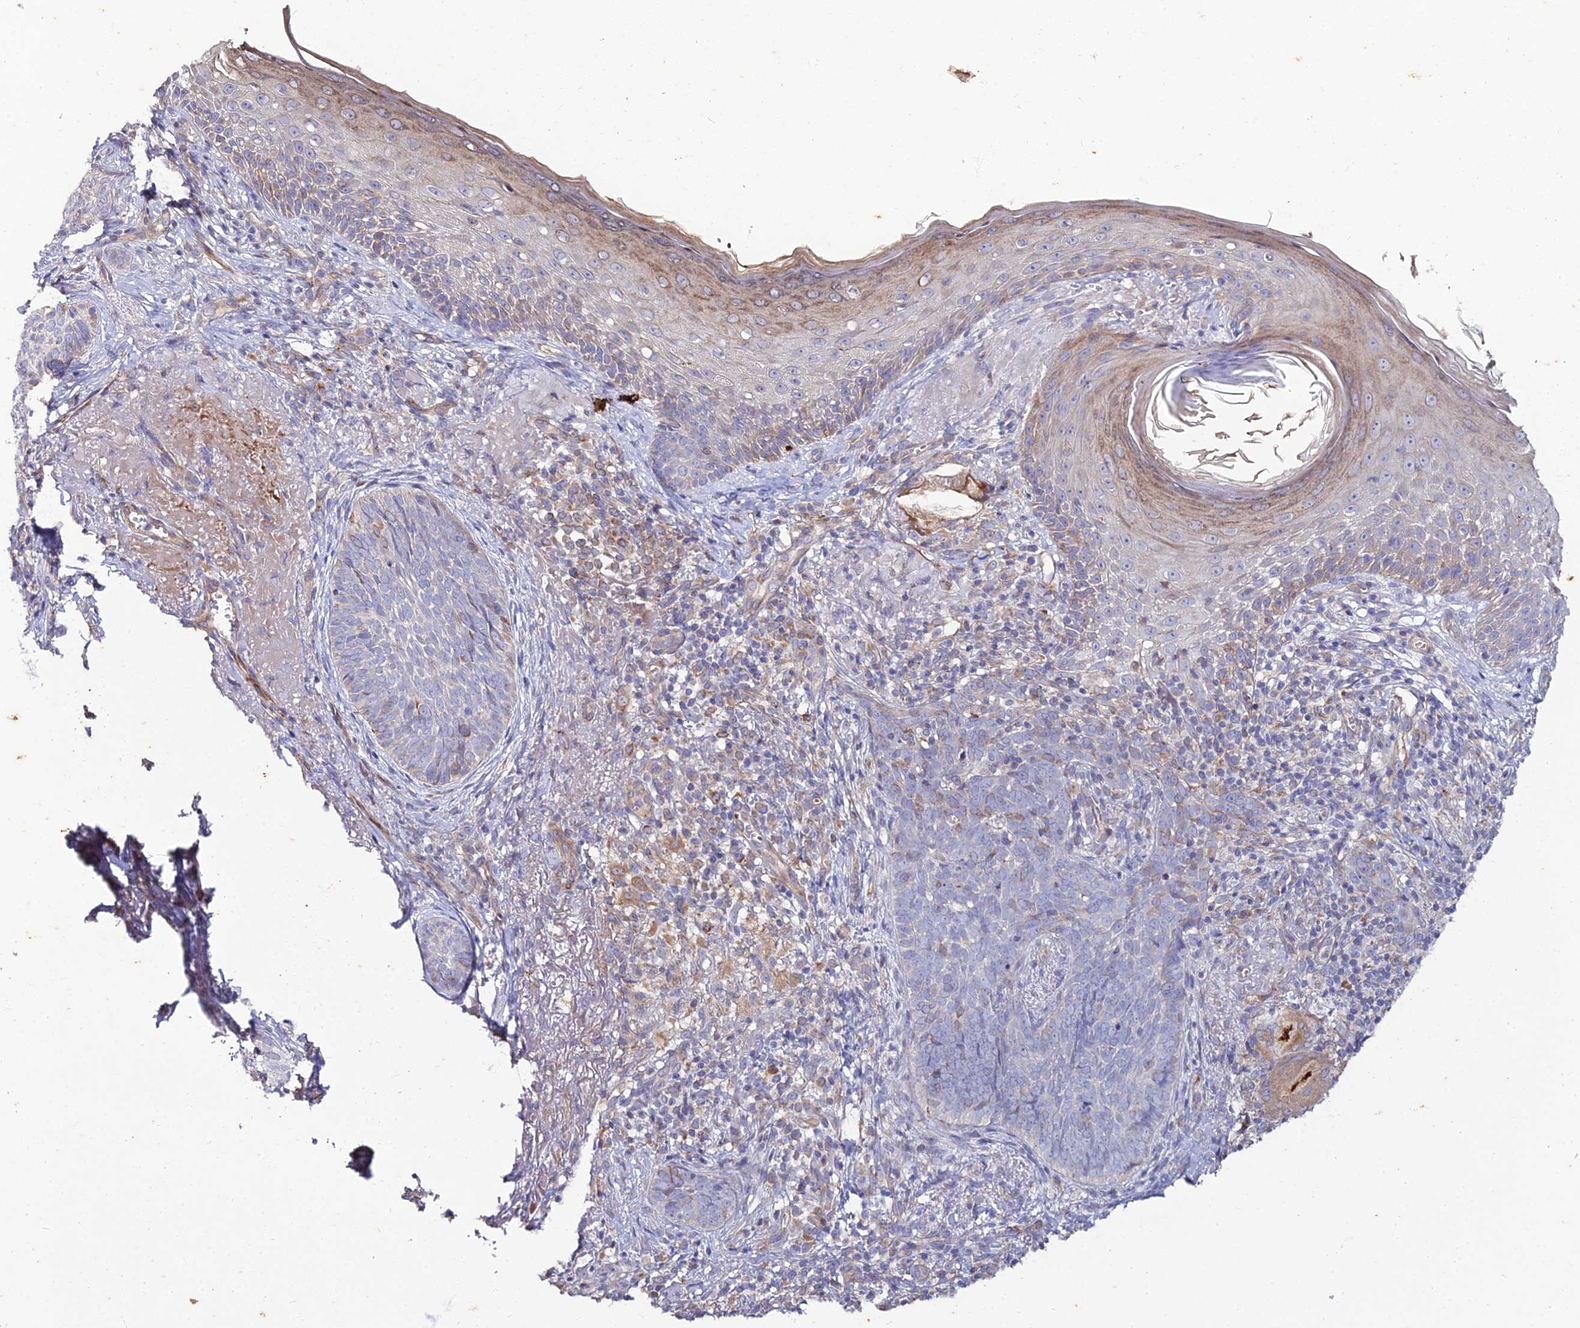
{"staining": {"intensity": "negative", "quantity": "none", "location": "none"}, "tissue": "skin cancer", "cell_type": "Tumor cells", "image_type": "cancer", "snomed": [{"axis": "morphology", "description": "Basal cell carcinoma"}, {"axis": "topography", "description": "Skin"}], "caption": "High power microscopy histopathology image of an immunohistochemistry photomicrograph of skin cancer (basal cell carcinoma), revealing no significant positivity in tumor cells.", "gene": "ARL6IP1", "patient": {"sex": "female", "age": 76}}